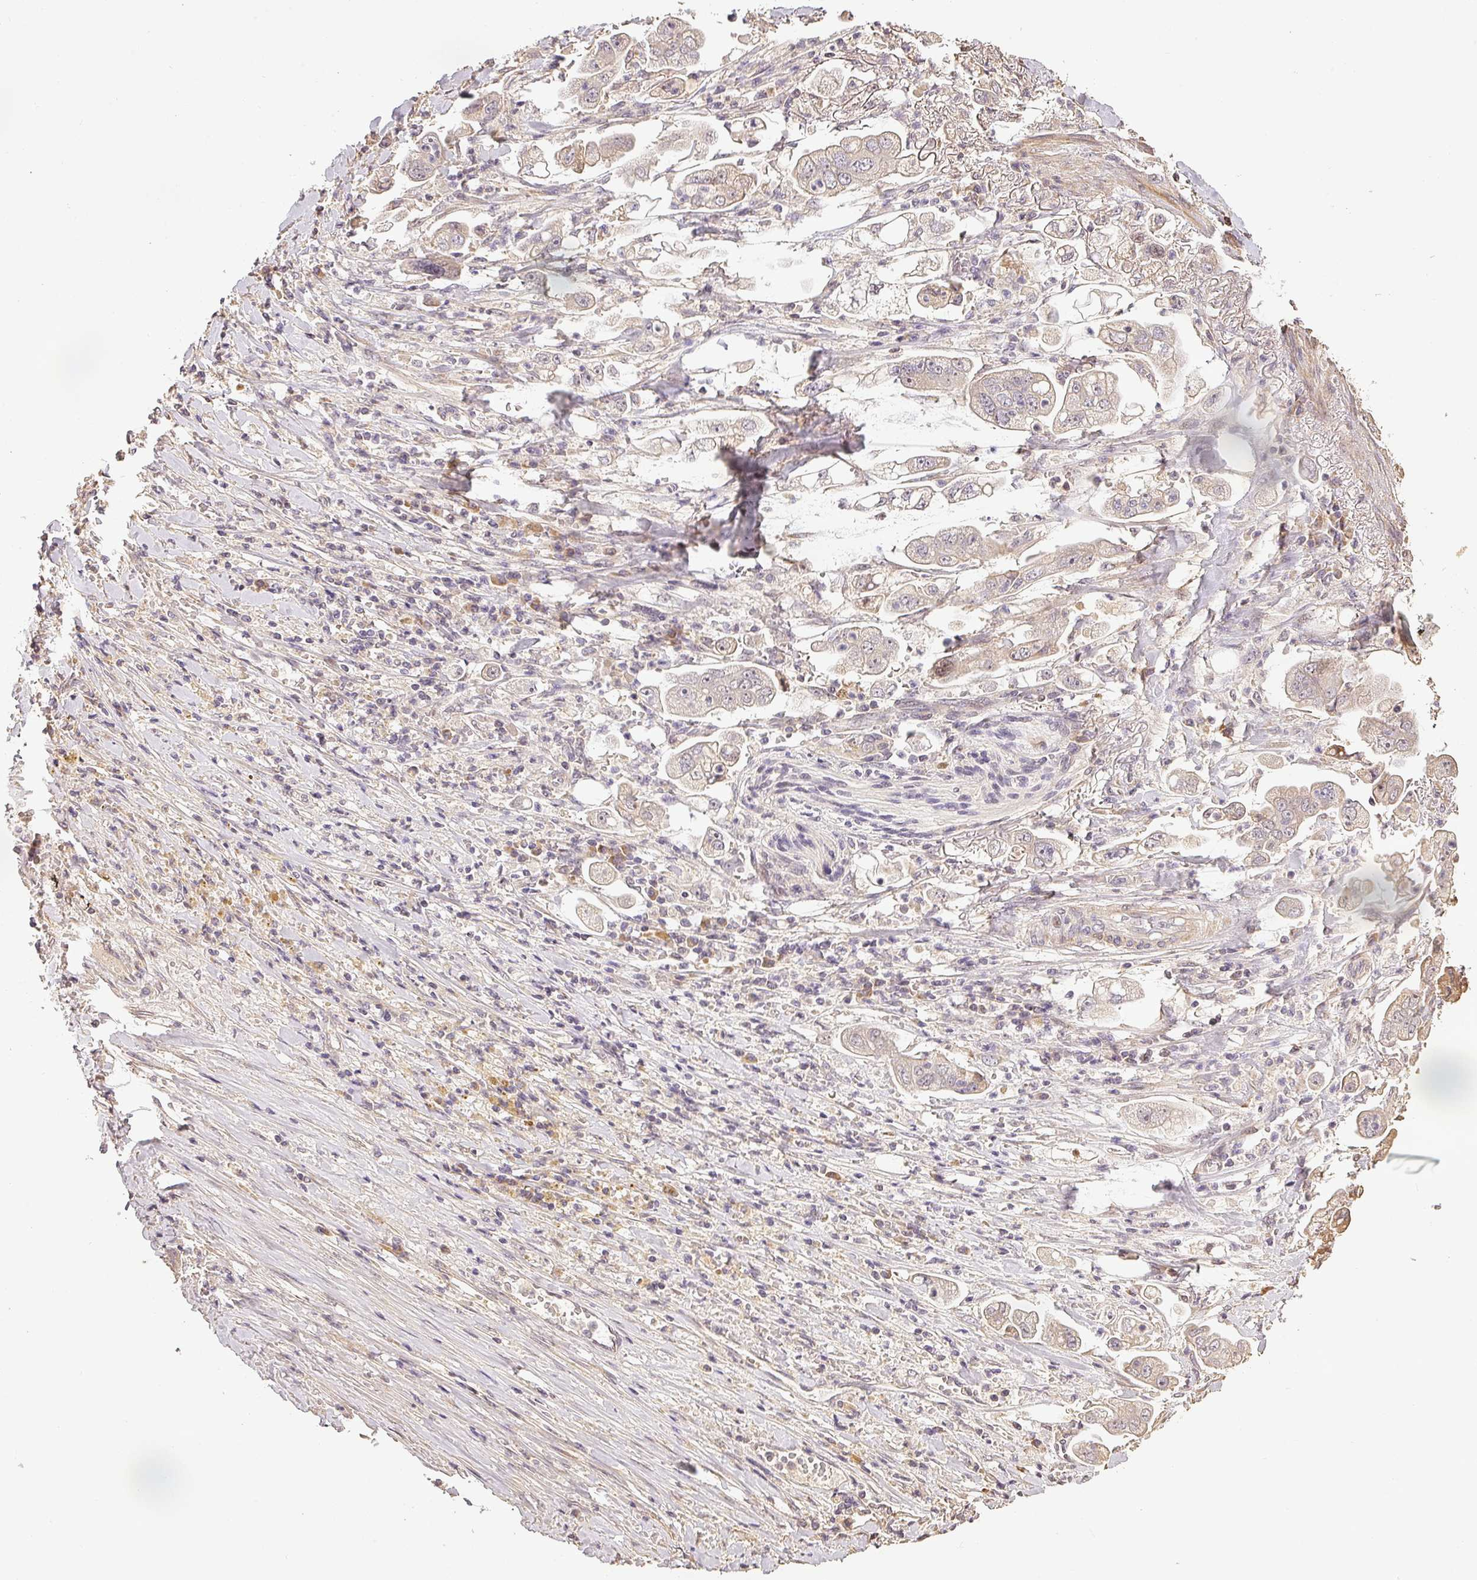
{"staining": {"intensity": "weak", "quantity": "<25%", "location": "cytoplasmic/membranous"}, "tissue": "stomach cancer", "cell_type": "Tumor cells", "image_type": "cancer", "snomed": [{"axis": "morphology", "description": "Adenocarcinoma, NOS"}, {"axis": "topography", "description": "Stomach"}], "caption": "Micrograph shows no significant protein positivity in tumor cells of stomach adenocarcinoma.", "gene": "BPIFB3", "patient": {"sex": "male", "age": 62}}